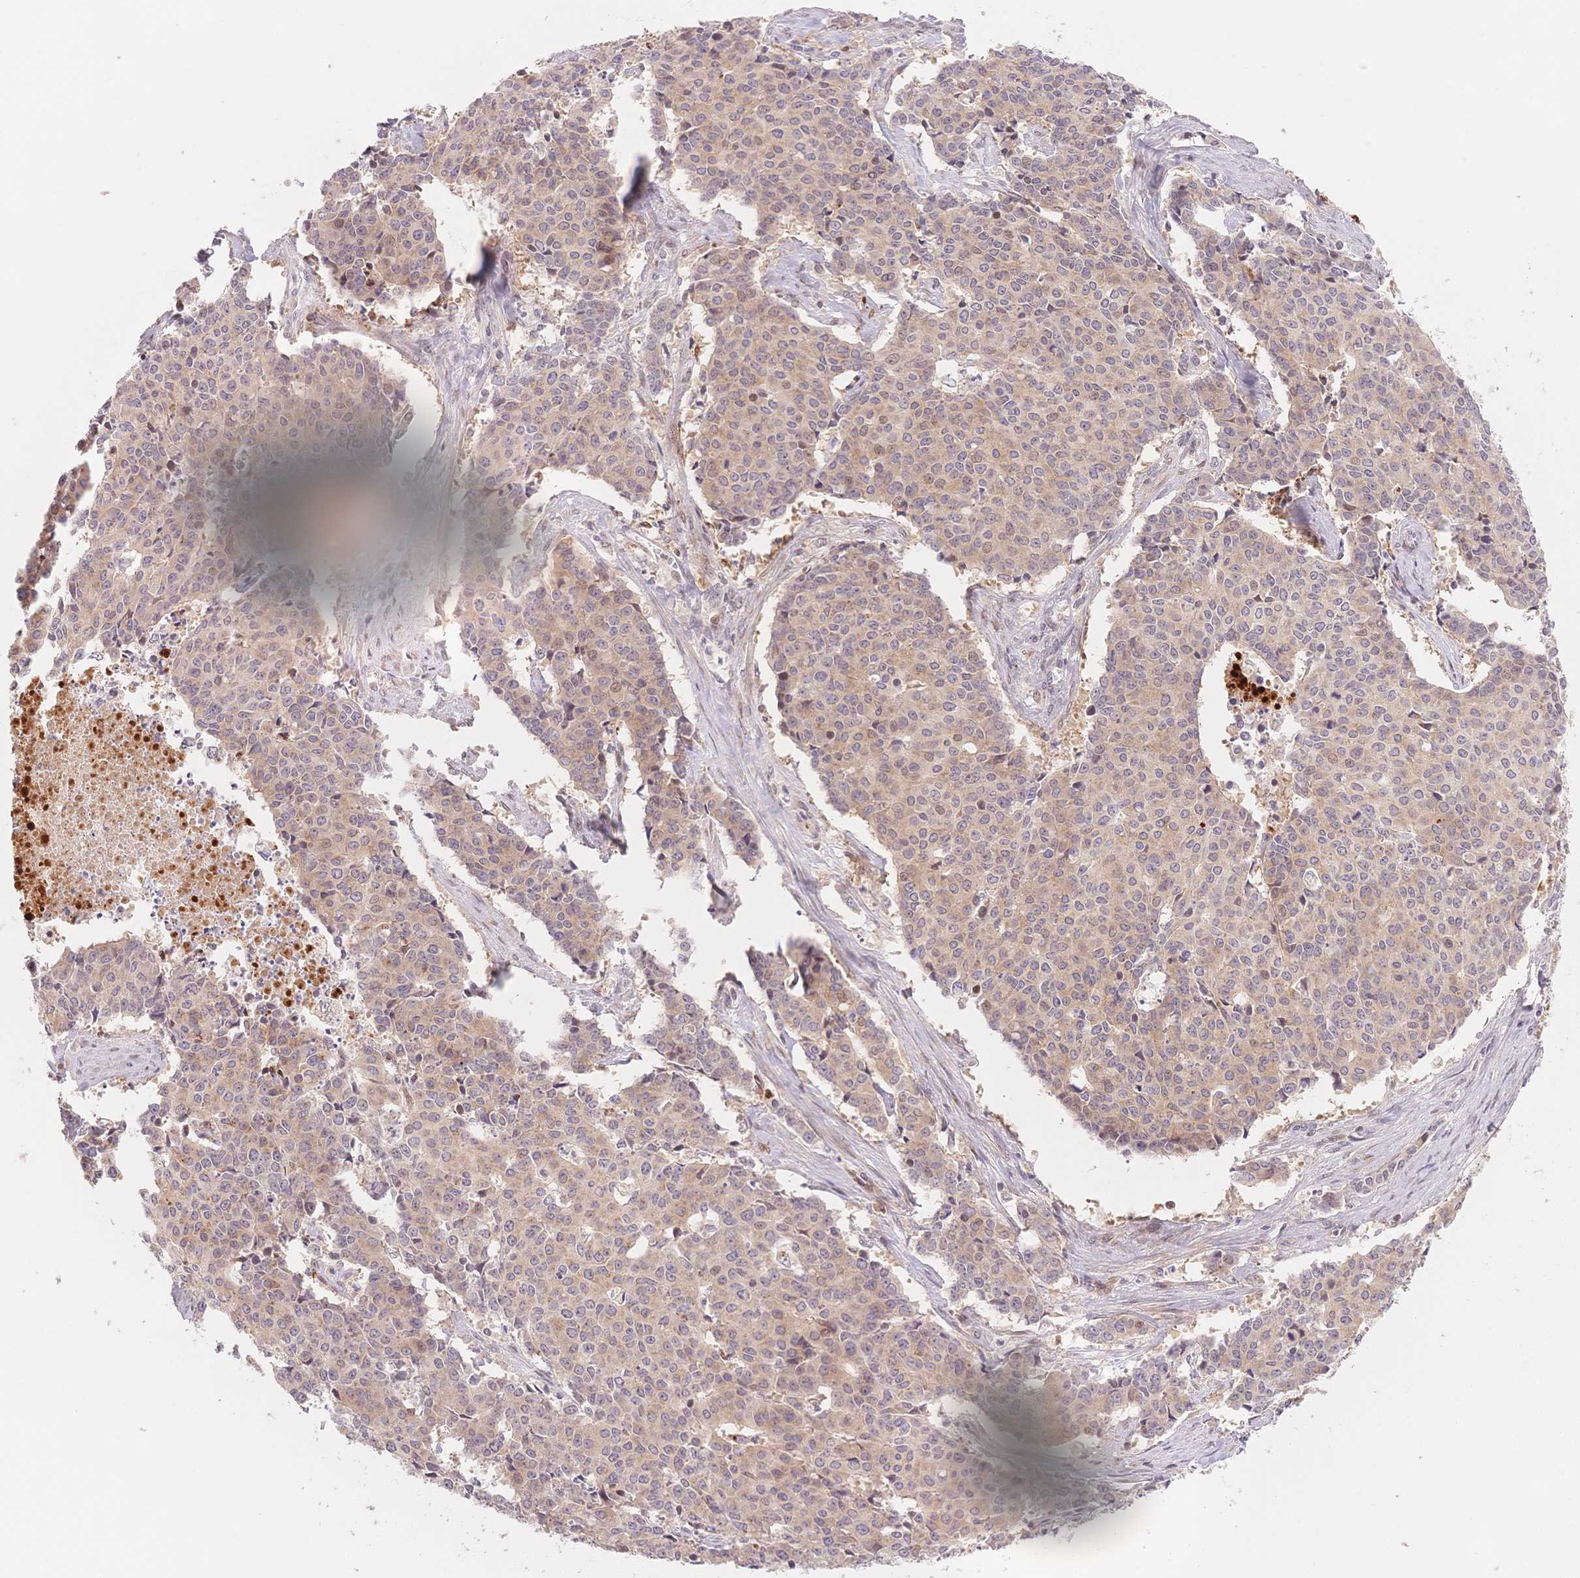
{"staining": {"intensity": "weak", "quantity": "25%-75%", "location": "cytoplasmic/membranous"}, "tissue": "cervical cancer", "cell_type": "Tumor cells", "image_type": "cancer", "snomed": [{"axis": "morphology", "description": "Squamous cell carcinoma, NOS"}, {"axis": "topography", "description": "Cervix"}], "caption": "An immunohistochemistry (IHC) image of tumor tissue is shown. Protein staining in brown shows weak cytoplasmic/membranous positivity in cervical cancer within tumor cells.", "gene": "STK39", "patient": {"sex": "female", "age": 28}}